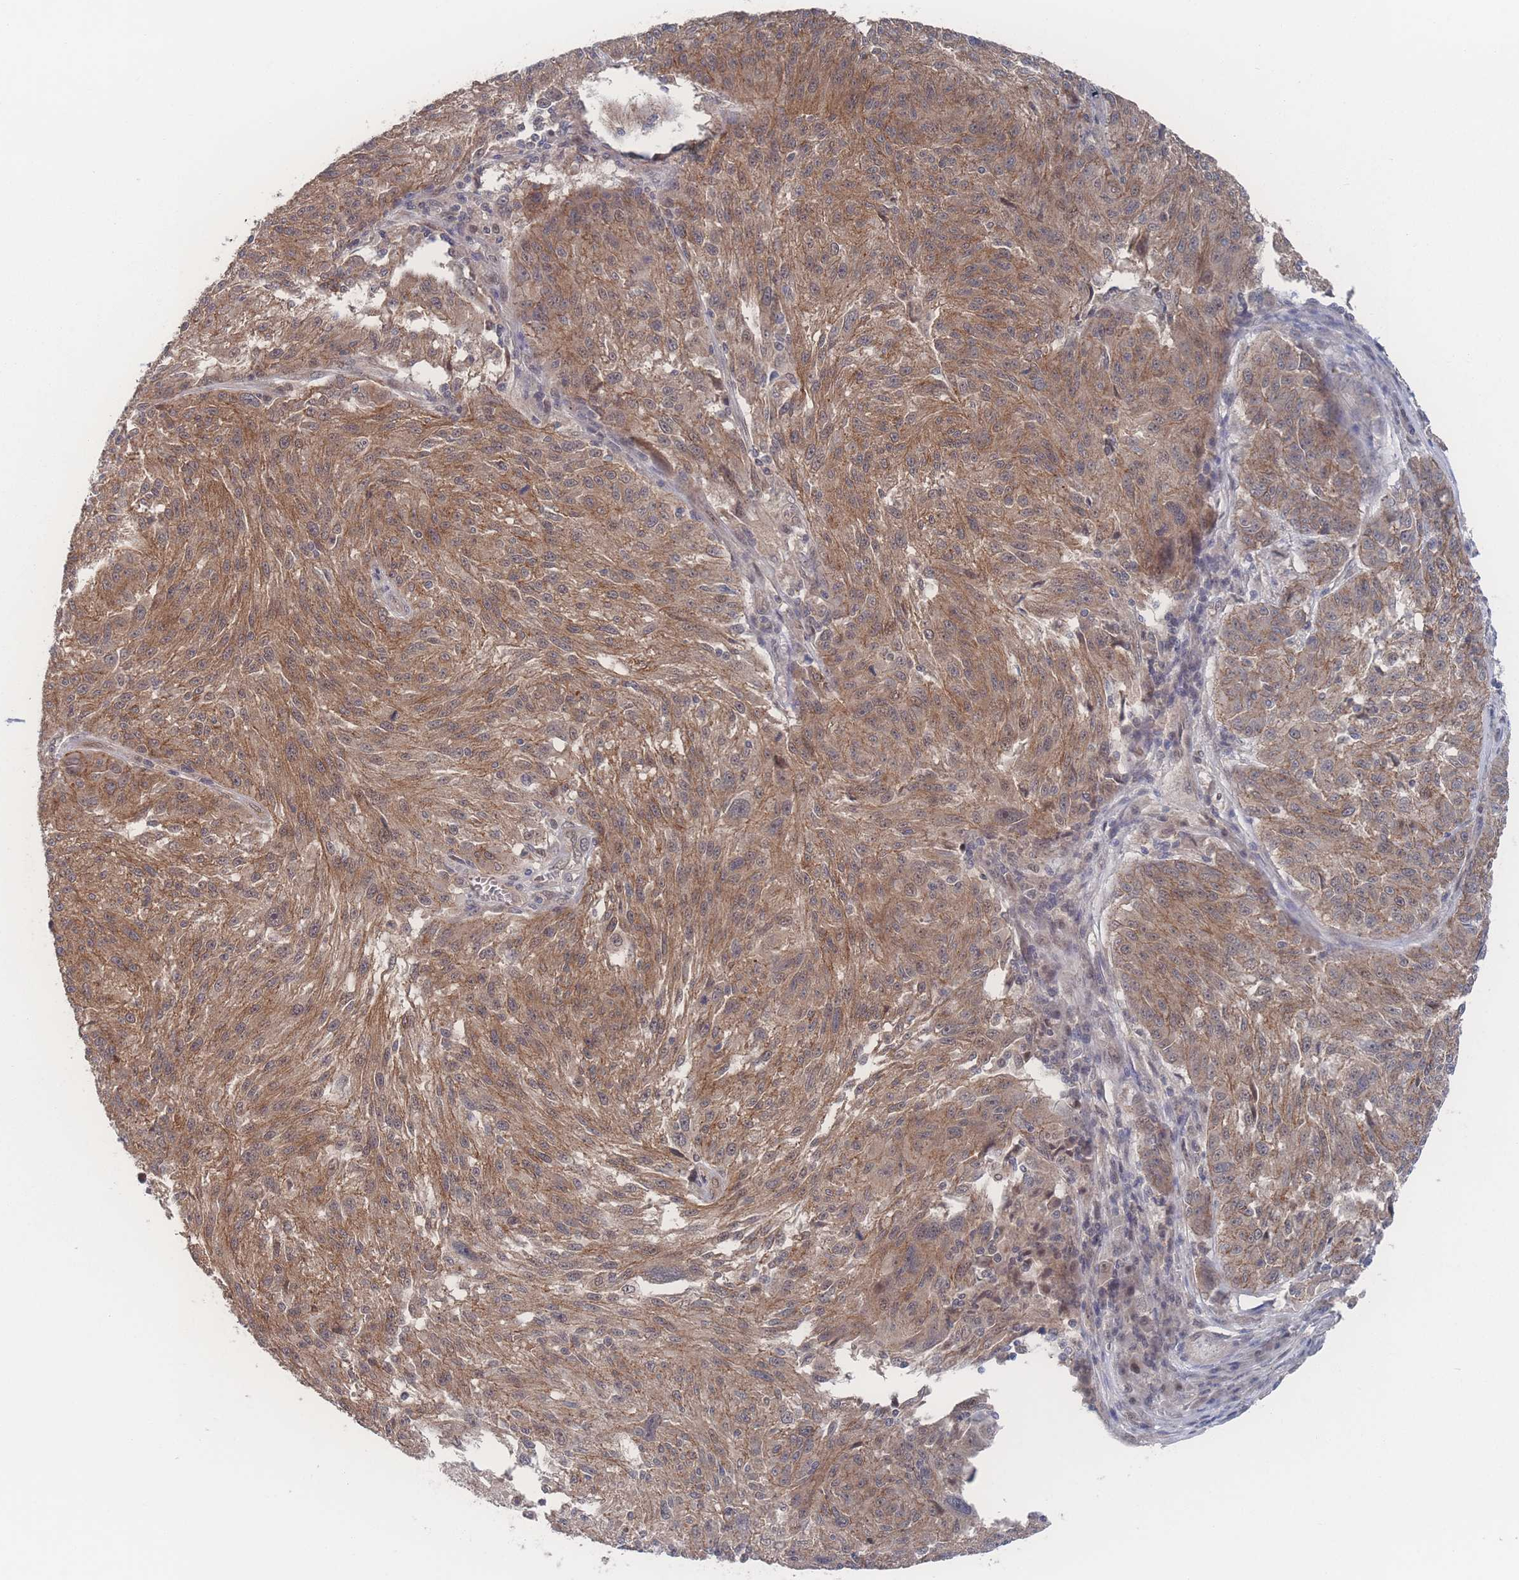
{"staining": {"intensity": "moderate", "quantity": ">75%", "location": "cytoplasmic/membranous"}, "tissue": "melanoma", "cell_type": "Tumor cells", "image_type": "cancer", "snomed": [{"axis": "morphology", "description": "Malignant melanoma, NOS"}, {"axis": "topography", "description": "Skin"}], "caption": "Protein analysis of melanoma tissue displays moderate cytoplasmic/membranous staining in approximately >75% of tumor cells.", "gene": "NBEAL1", "patient": {"sex": "male", "age": 53}}